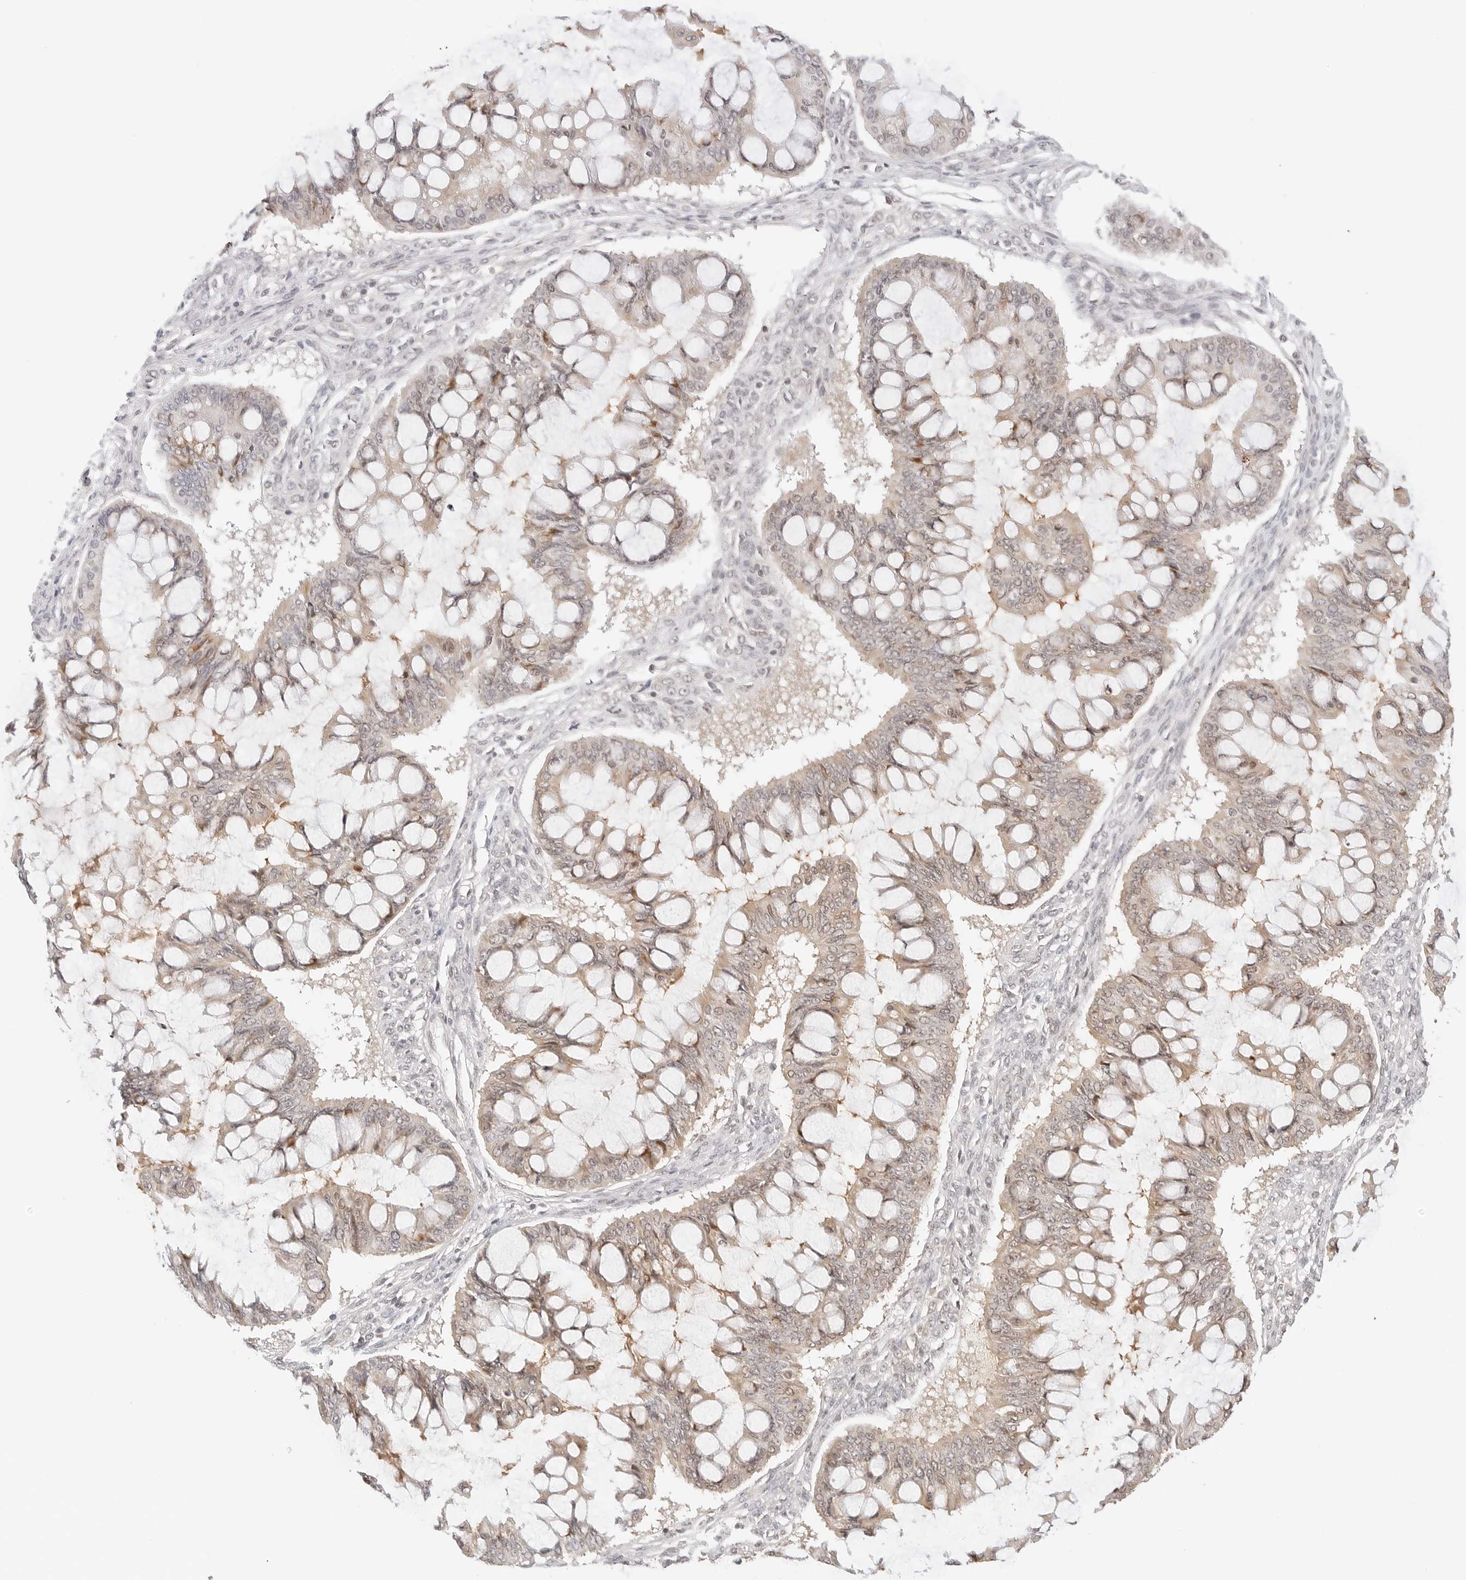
{"staining": {"intensity": "moderate", "quantity": ">75%", "location": "cytoplasmic/membranous,nuclear"}, "tissue": "ovarian cancer", "cell_type": "Tumor cells", "image_type": "cancer", "snomed": [{"axis": "morphology", "description": "Cystadenocarcinoma, mucinous, NOS"}, {"axis": "topography", "description": "Ovary"}], "caption": "There is medium levels of moderate cytoplasmic/membranous and nuclear positivity in tumor cells of mucinous cystadenocarcinoma (ovarian), as demonstrated by immunohistochemical staining (brown color).", "gene": "SEPTIN4", "patient": {"sex": "female", "age": 73}}